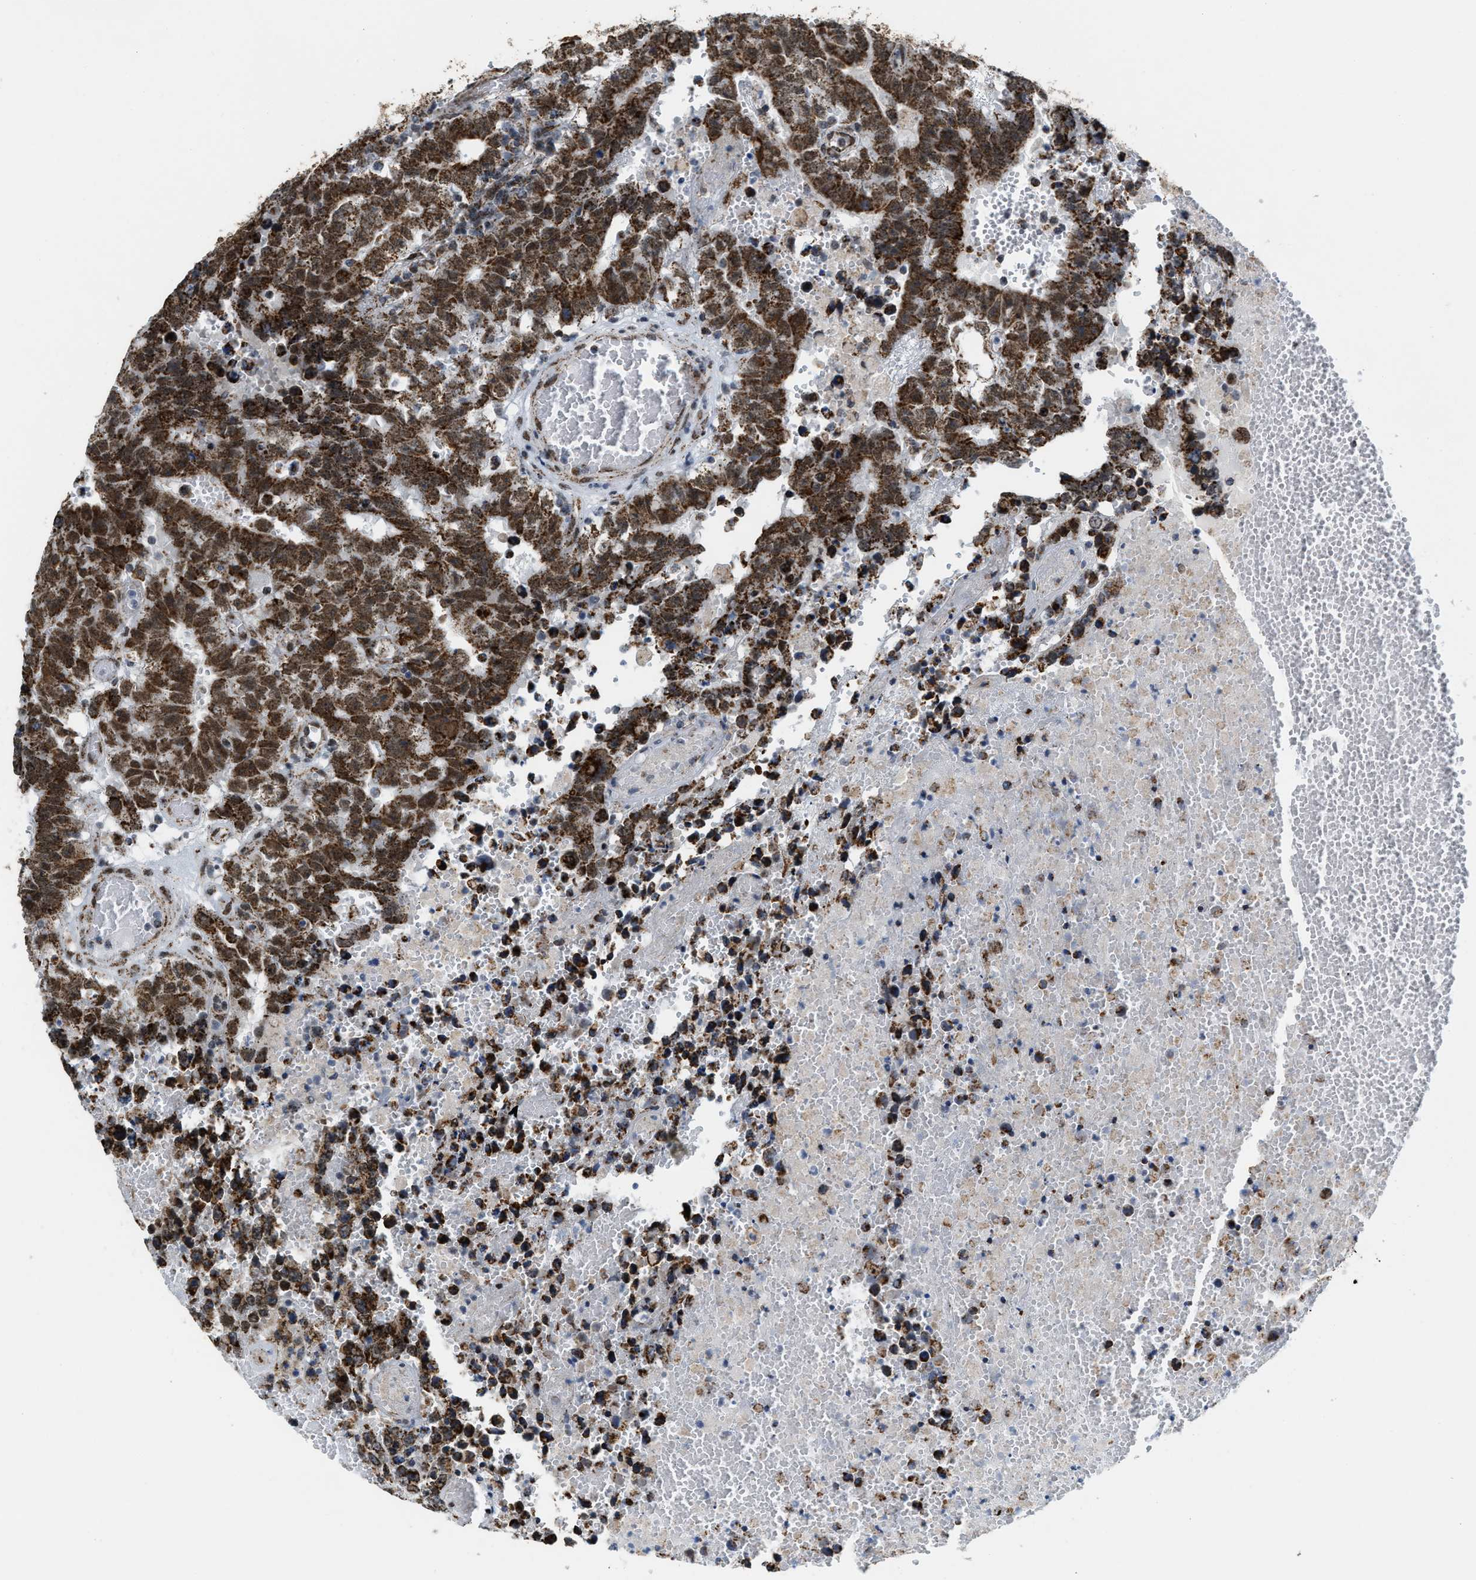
{"staining": {"intensity": "moderate", "quantity": ">75%", "location": "cytoplasmic/membranous"}, "tissue": "testis cancer", "cell_type": "Tumor cells", "image_type": "cancer", "snomed": [{"axis": "morphology", "description": "Carcinoma, Embryonal, NOS"}, {"axis": "topography", "description": "Testis"}], "caption": "A micrograph of human embryonal carcinoma (testis) stained for a protein reveals moderate cytoplasmic/membranous brown staining in tumor cells. The staining was performed using DAB (3,3'-diaminobenzidine) to visualize the protein expression in brown, while the nuclei were stained in blue with hematoxylin (Magnification: 20x).", "gene": "HIBADH", "patient": {"sex": "male", "age": 25}}